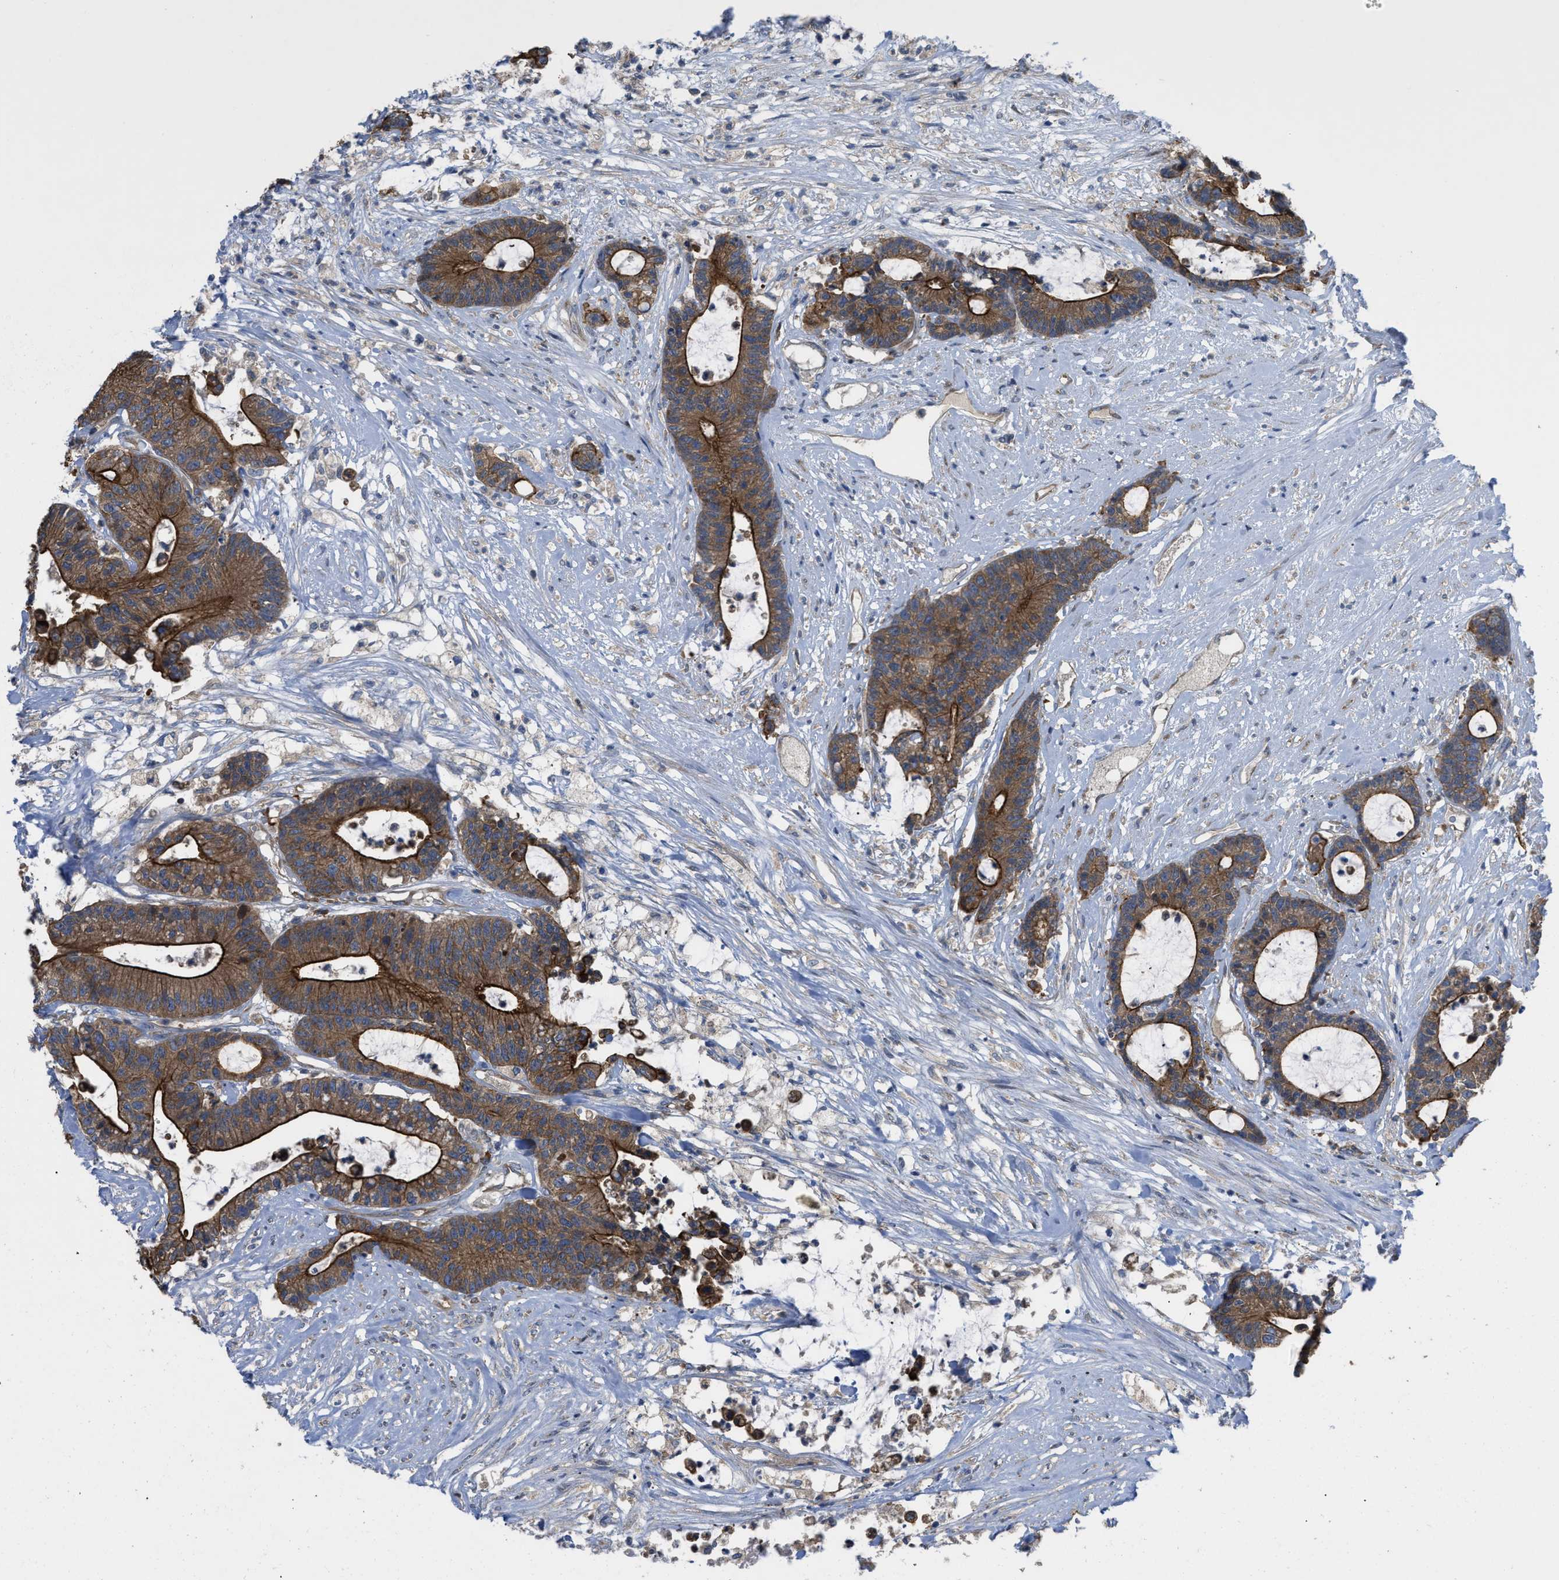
{"staining": {"intensity": "strong", "quantity": ">75%", "location": "cytoplasmic/membranous"}, "tissue": "colorectal cancer", "cell_type": "Tumor cells", "image_type": "cancer", "snomed": [{"axis": "morphology", "description": "Adenocarcinoma, NOS"}, {"axis": "topography", "description": "Colon"}], "caption": "Brown immunohistochemical staining in colorectal adenocarcinoma exhibits strong cytoplasmic/membranous staining in approximately >75% of tumor cells.", "gene": "TMEM131", "patient": {"sex": "female", "age": 84}}